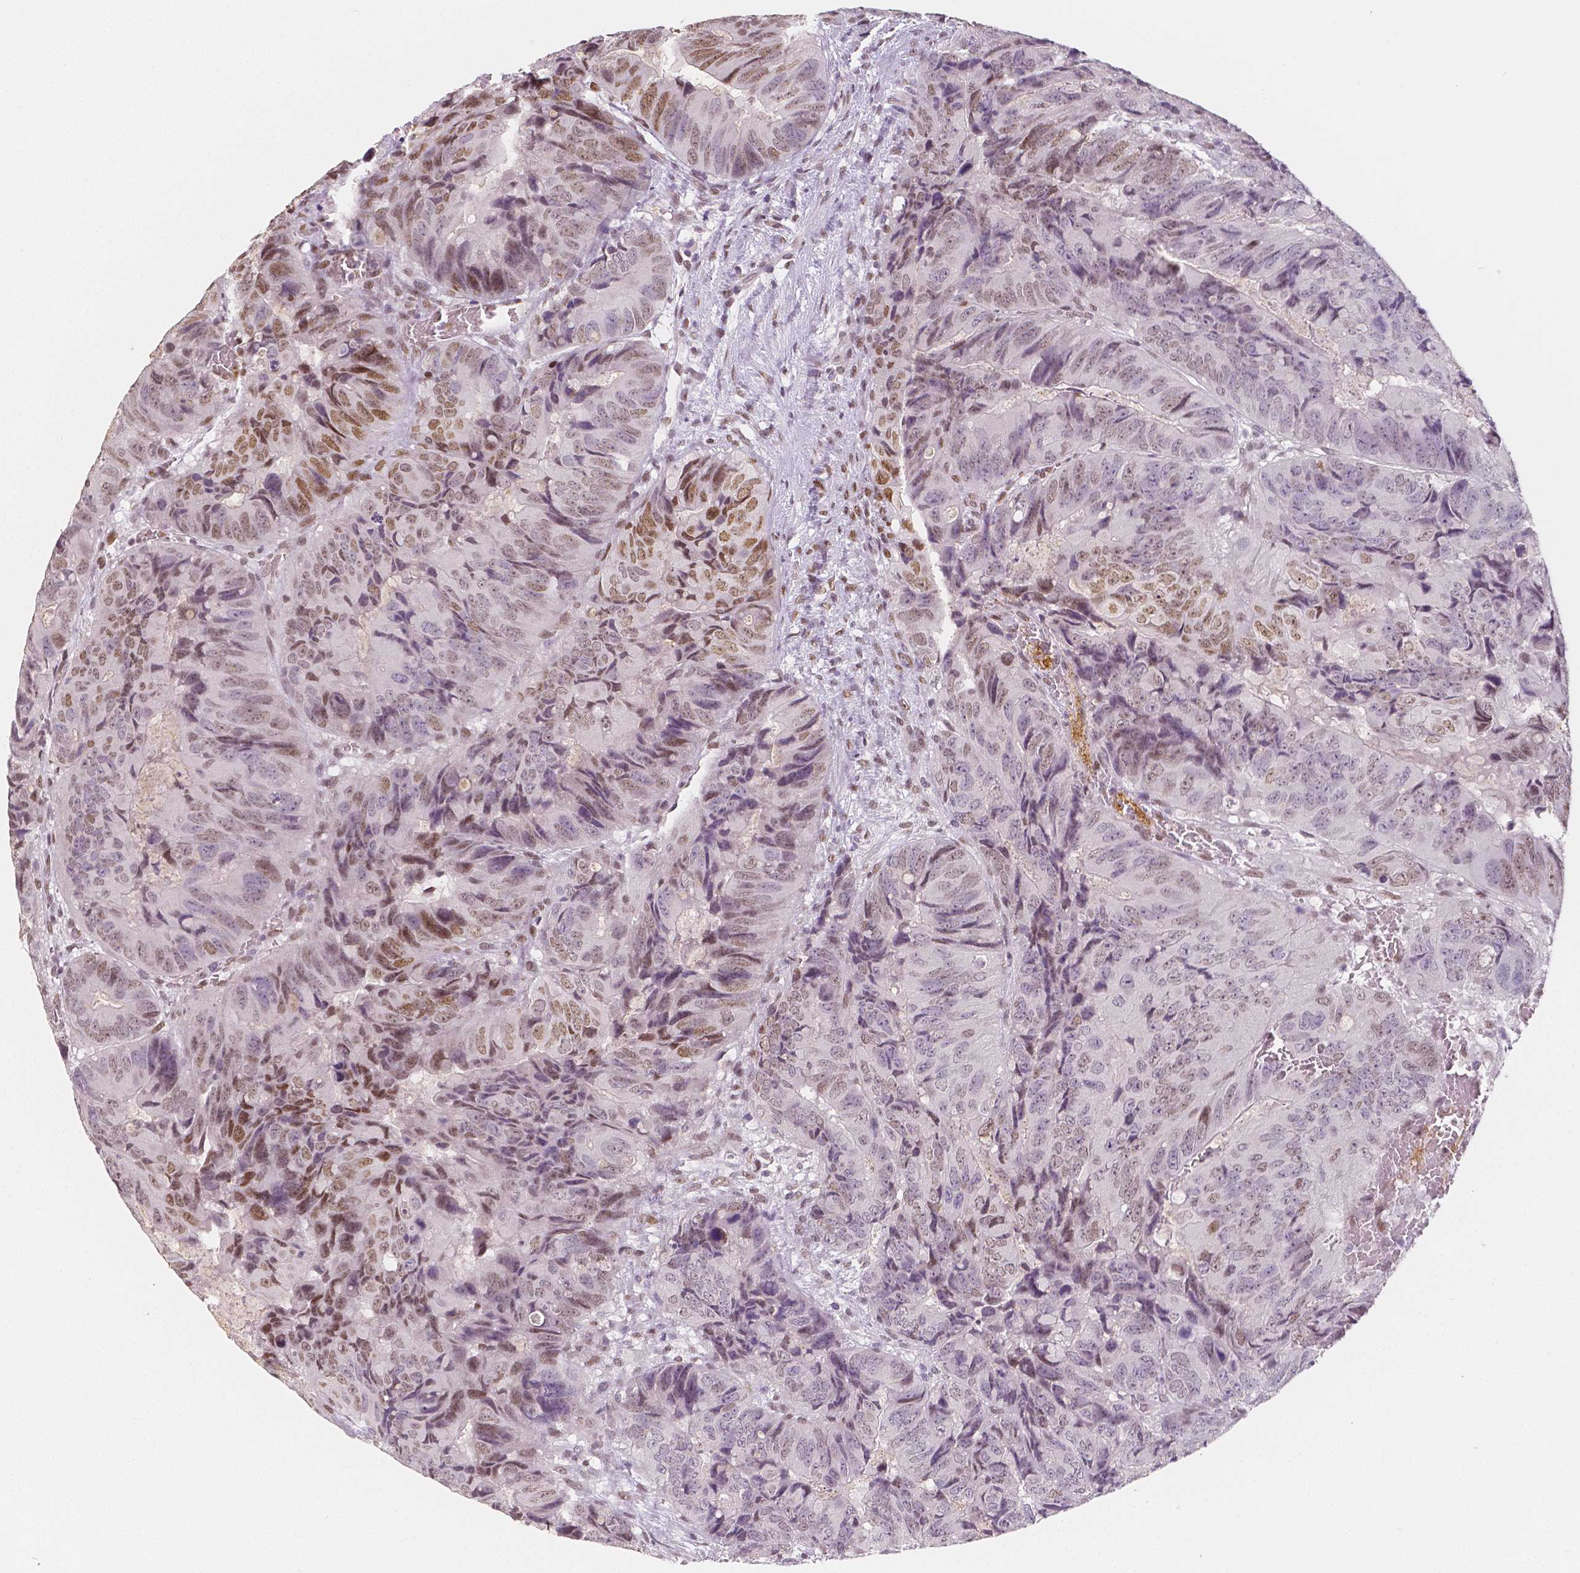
{"staining": {"intensity": "moderate", "quantity": "25%-75%", "location": "nuclear"}, "tissue": "colorectal cancer", "cell_type": "Tumor cells", "image_type": "cancer", "snomed": [{"axis": "morphology", "description": "Adenocarcinoma, NOS"}, {"axis": "topography", "description": "Colon"}], "caption": "Immunohistochemical staining of colorectal cancer (adenocarcinoma) displays medium levels of moderate nuclear expression in approximately 25%-75% of tumor cells.", "gene": "KDM5B", "patient": {"sex": "male", "age": 79}}